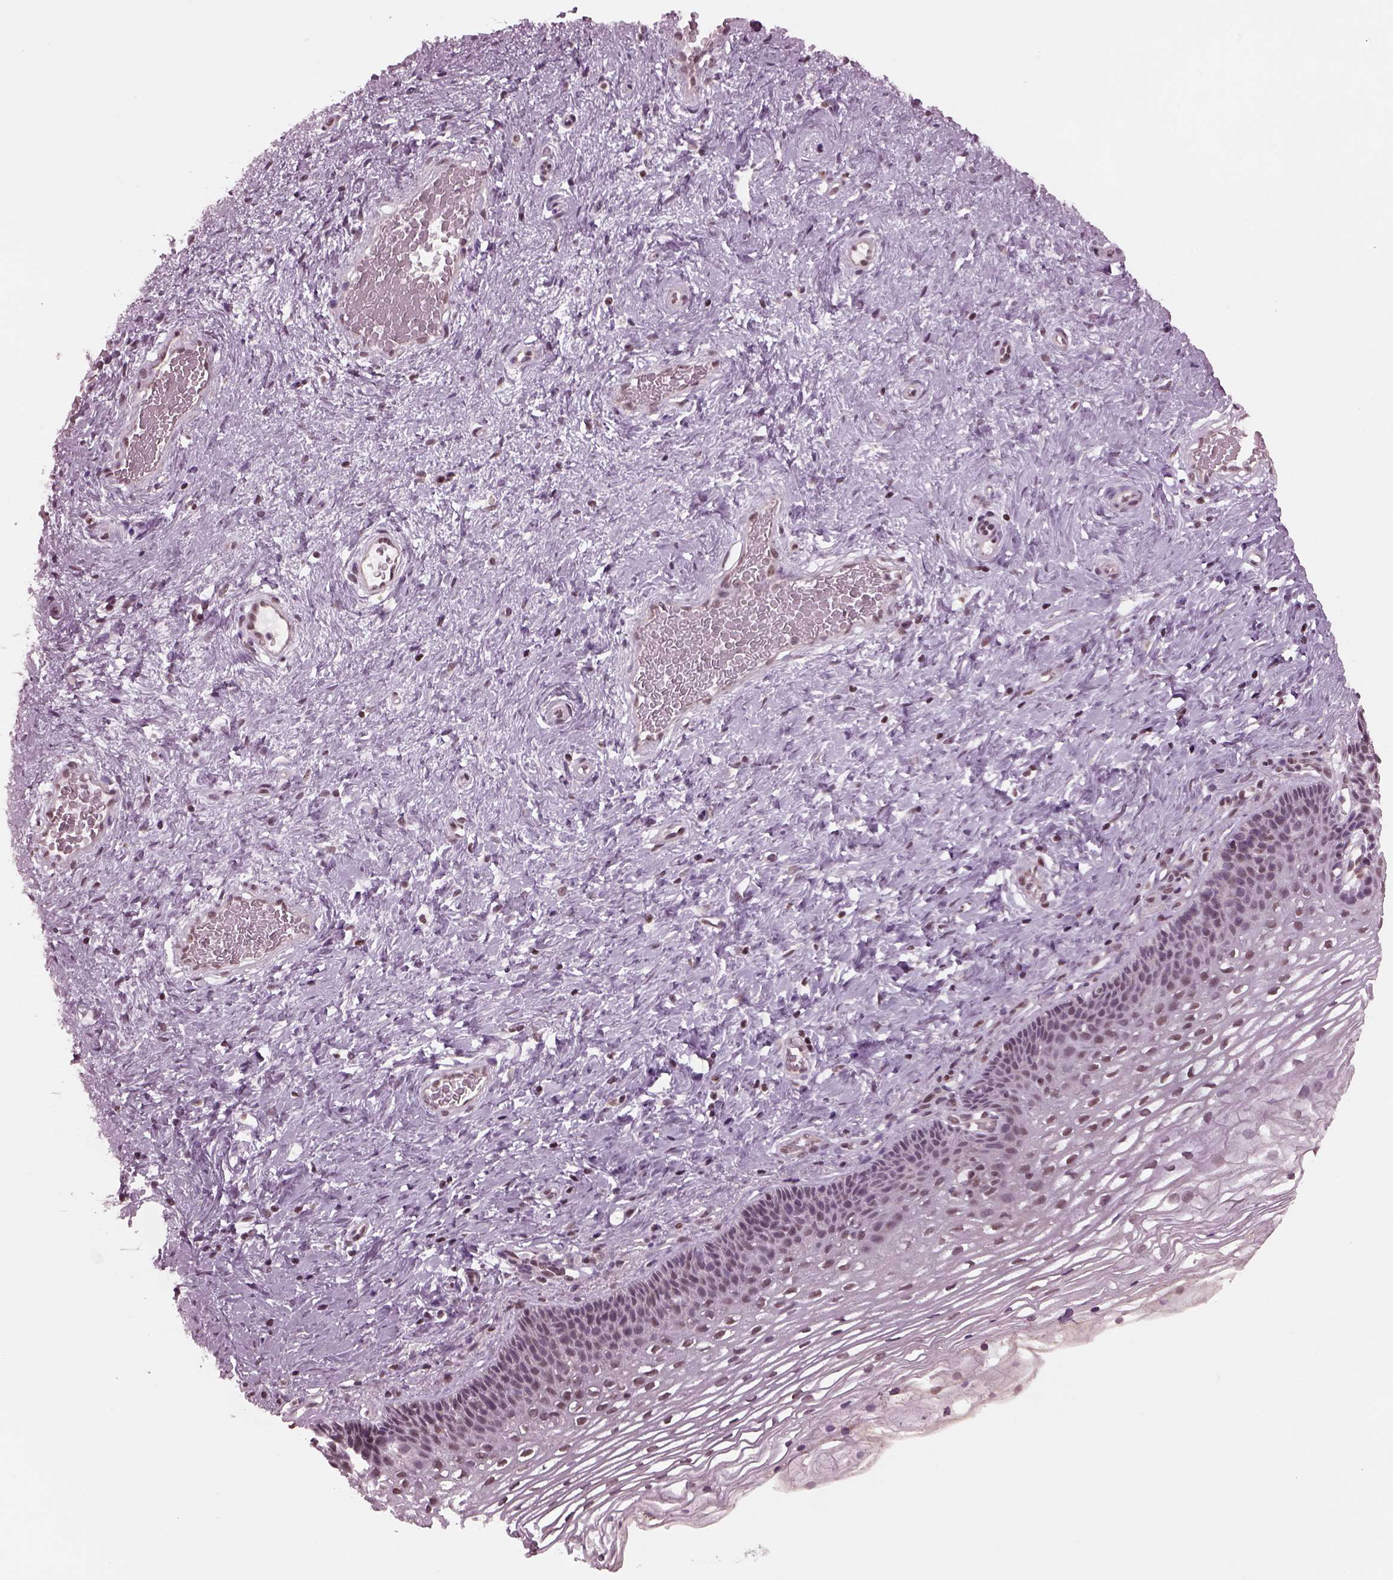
{"staining": {"intensity": "strong", "quantity": "<25%", "location": "cytoplasmic/membranous"}, "tissue": "cervix", "cell_type": "Glandular cells", "image_type": "normal", "snomed": [{"axis": "morphology", "description": "Normal tissue, NOS"}, {"axis": "topography", "description": "Cervix"}], "caption": "A medium amount of strong cytoplasmic/membranous staining is identified in approximately <25% of glandular cells in benign cervix. Nuclei are stained in blue.", "gene": "RUVBL2", "patient": {"sex": "female", "age": 34}}